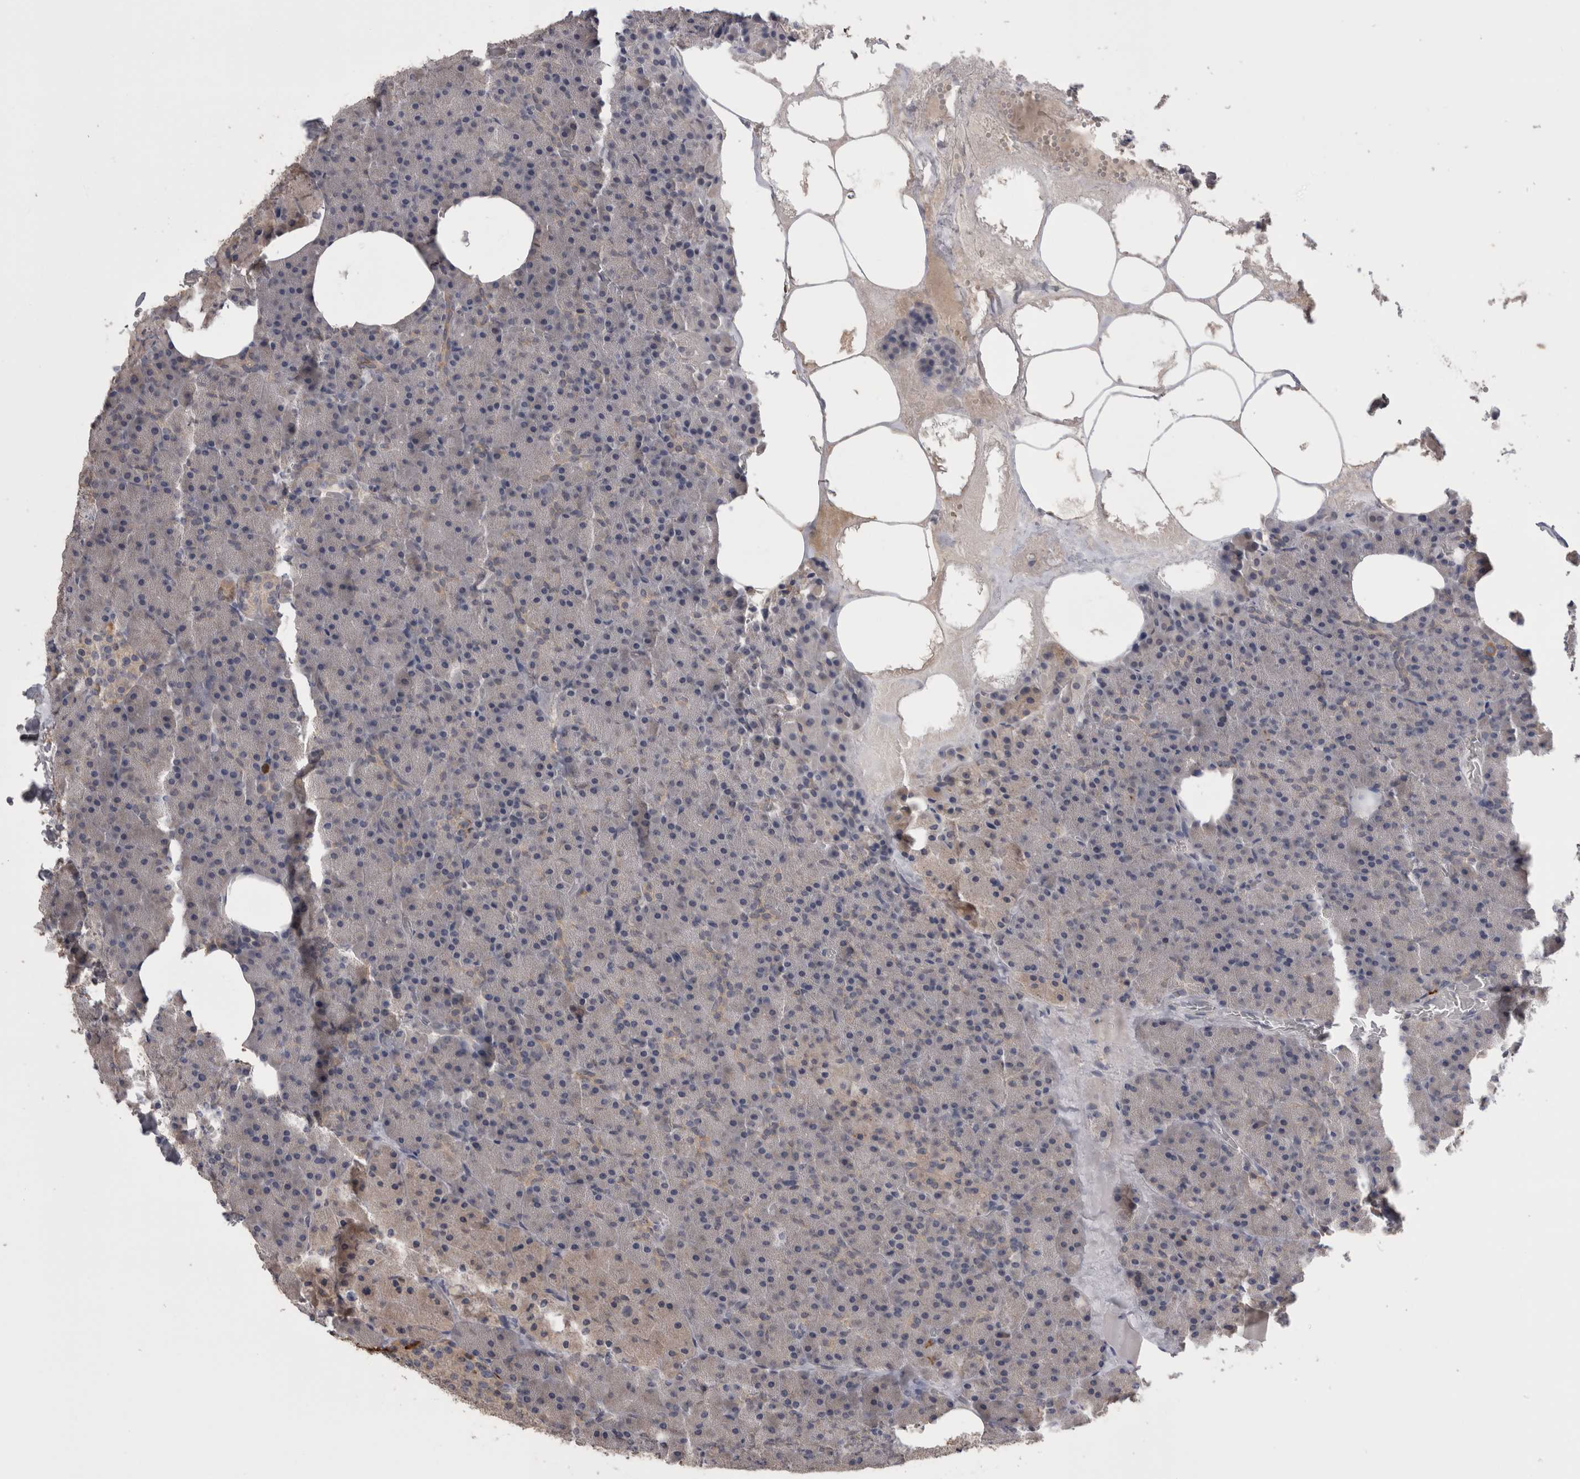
{"staining": {"intensity": "moderate", "quantity": "<25%", "location": "cytoplasmic/membranous"}, "tissue": "pancreas", "cell_type": "Exocrine glandular cells", "image_type": "normal", "snomed": [{"axis": "morphology", "description": "Normal tissue, NOS"}, {"axis": "morphology", "description": "Carcinoid, malignant, NOS"}, {"axis": "topography", "description": "Pancreas"}], "caption": "Immunohistochemistry of normal human pancreas shows low levels of moderate cytoplasmic/membranous staining in approximately <25% of exocrine glandular cells. (Stains: DAB (3,3'-diaminobenzidine) in brown, nuclei in blue, Microscopy: brightfield microscopy at high magnification).", "gene": "ANXA13", "patient": {"sex": "female", "age": 35}}